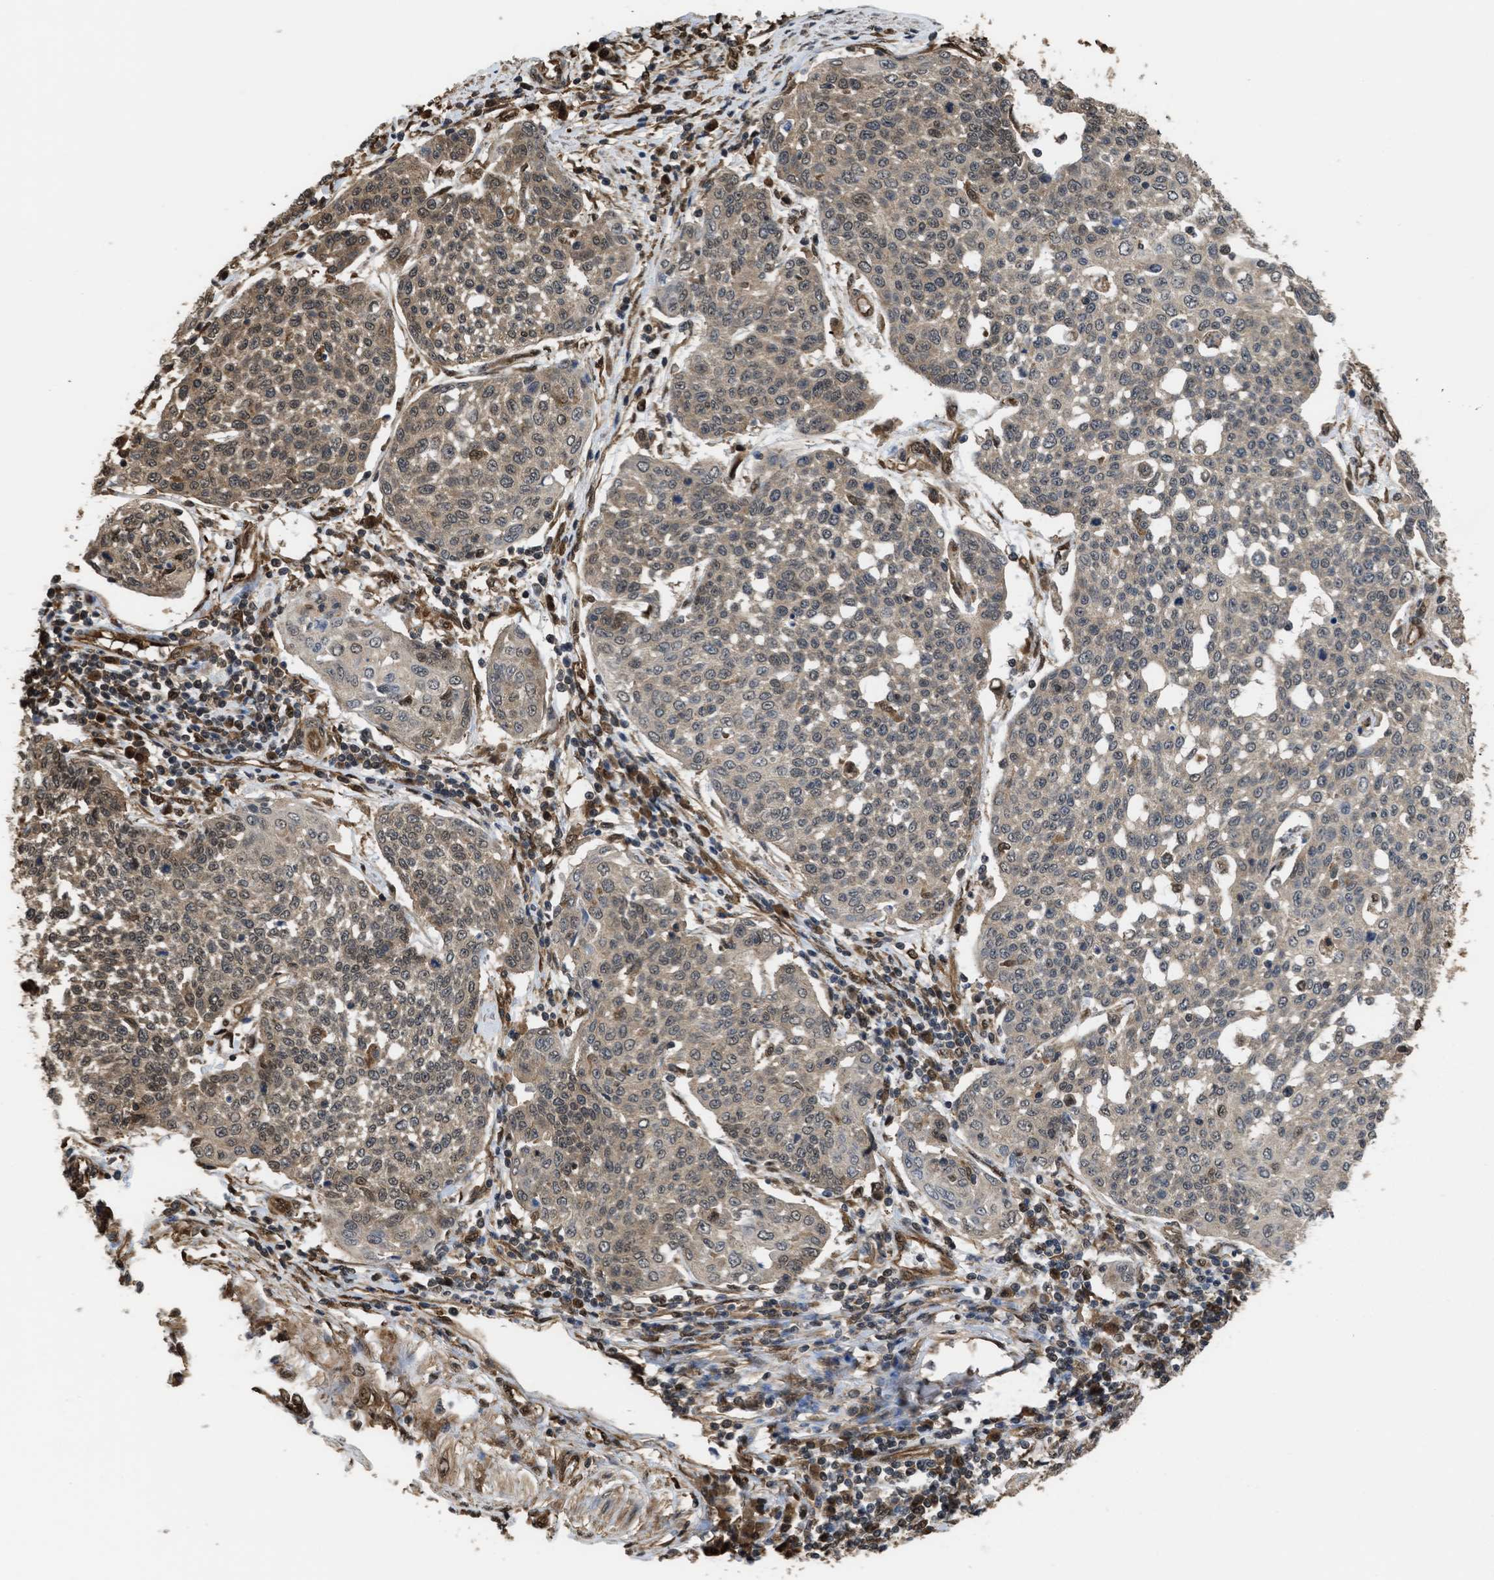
{"staining": {"intensity": "moderate", "quantity": "<25%", "location": "cytoplasmic/membranous,nuclear"}, "tissue": "cervical cancer", "cell_type": "Tumor cells", "image_type": "cancer", "snomed": [{"axis": "morphology", "description": "Squamous cell carcinoma, NOS"}, {"axis": "topography", "description": "Cervix"}], "caption": "Immunohistochemical staining of human squamous cell carcinoma (cervical) exhibits low levels of moderate cytoplasmic/membranous and nuclear protein positivity in about <25% of tumor cells. The staining is performed using DAB brown chromogen to label protein expression. The nuclei are counter-stained blue using hematoxylin.", "gene": "YWHAG", "patient": {"sex": "female", "age": 34}}